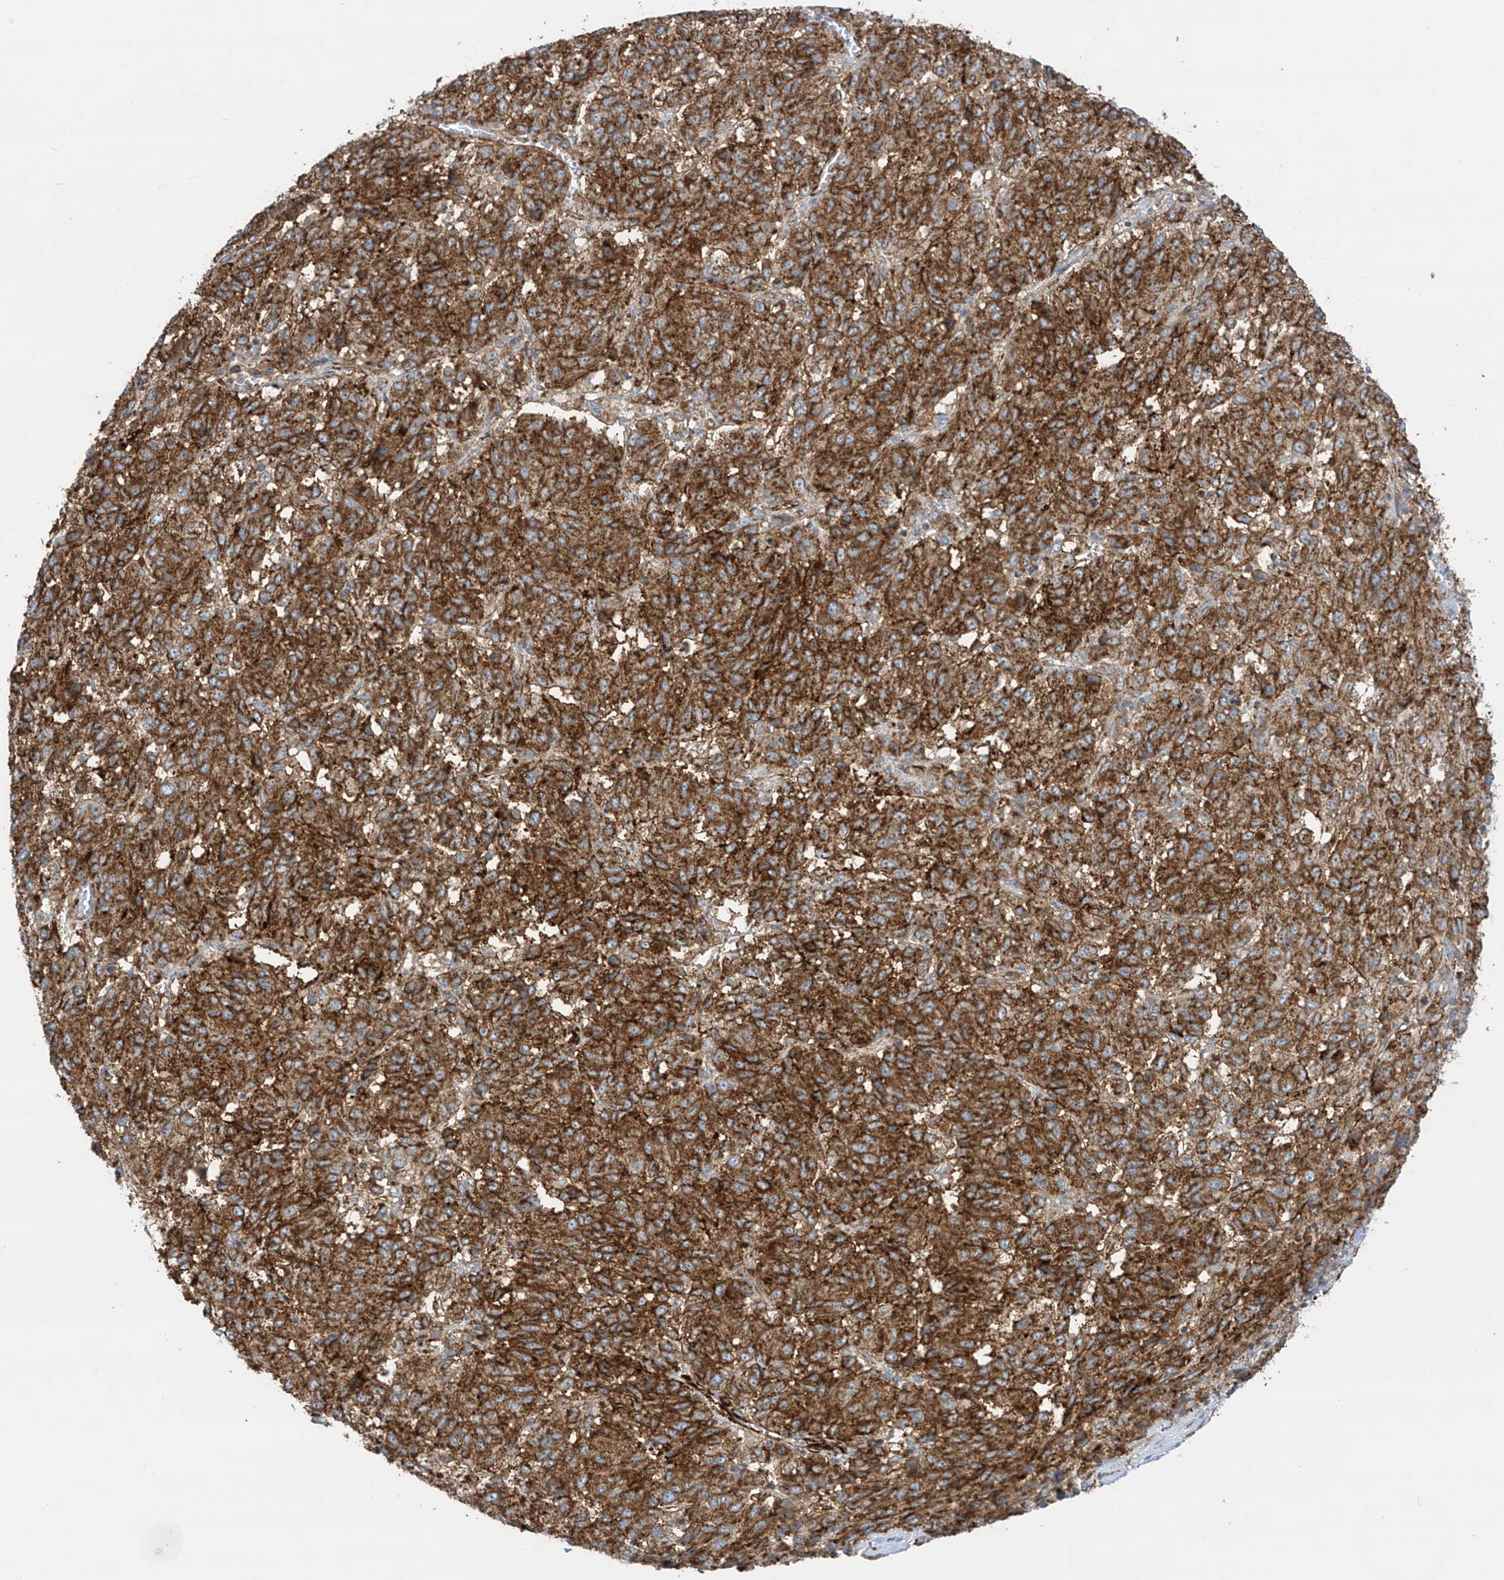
{"staining": {"intensity": "strong", "quantity": ">75%", "location": "cytoplasmic/membranous"}, "tissue": "melanoma", "cell_type": "Tumor cells", "image_type": "cancer", "snomed": [{"axis": "morphology", "description": "Malignant melanoma, Metastatic site"}, {"axis": "topography", "description": "Lung"}], "caption": "Immunohistochemistry (IHC) photomicrograph of human melanoma stained for a protein (brown), which shows high levels of strong cytoplasmic/membranous staining in approximately >75% of tumor cells.", "gene": "ABCB7", "patient": {"sex": "male", "age": 64}}